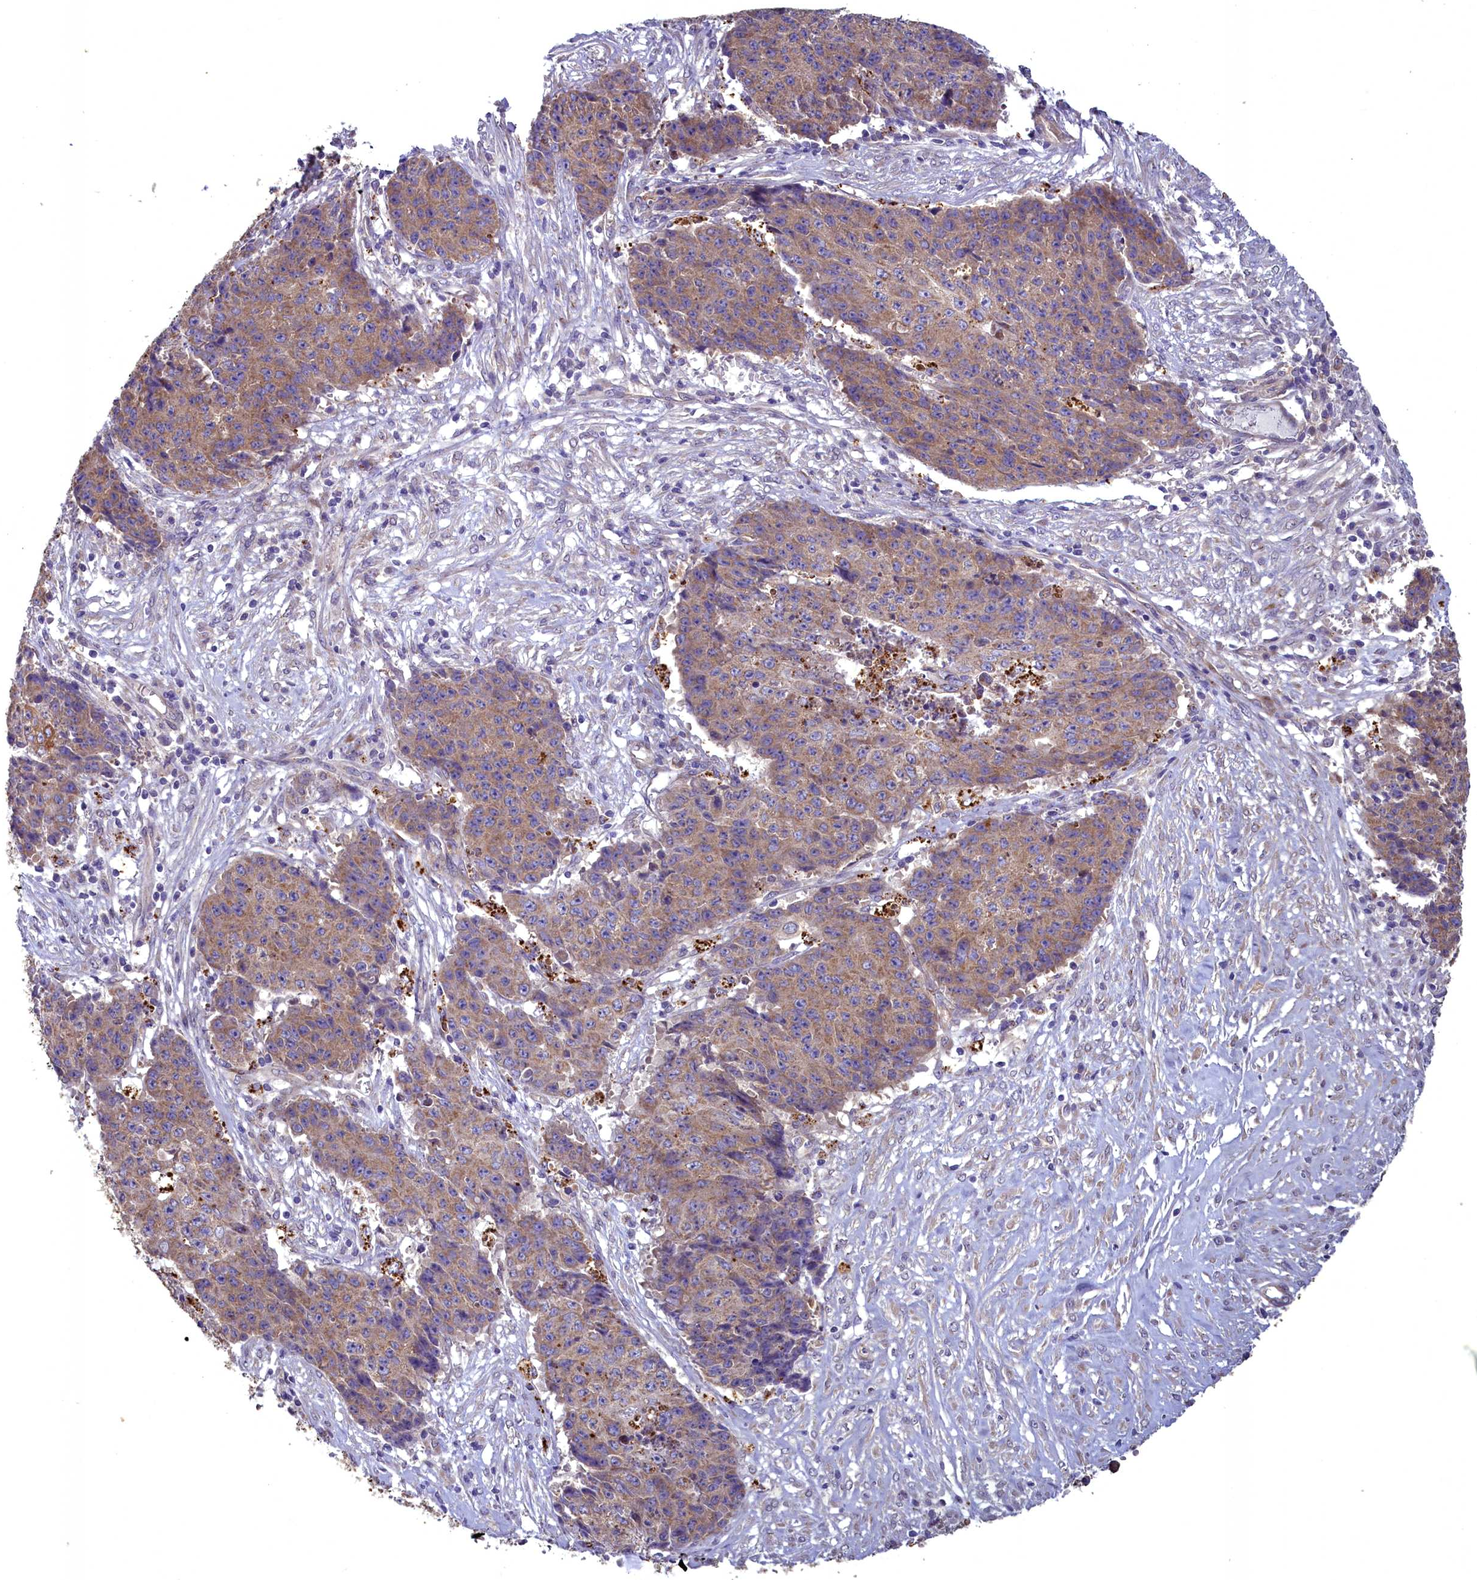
{"staining": {"intensity": "weak", "quantity": ">75%", "location": "cytoplasmic/membranous"}, "tissue": "ovarian cancer", "cell_type": "Tumor cells", "image_type": "cancer", "snomed": [{"axis": "morphology", "description": "Carcinoma, endometroid"}, {"axis": "topography", "description": "Ovary"}], "caption": "IHC histopathology image of neoplastic tissue: human ovarian cancer (endometroid carcinoma) stained using IHC reveals low levels of weak protein expression localized specifically in the cytoplasmic/membranous of tumor cells, appearing as a cytoplasmic/membranous brown color.", "gene": "ACAD8", "patient": {"sex": "female", "age": 42}}